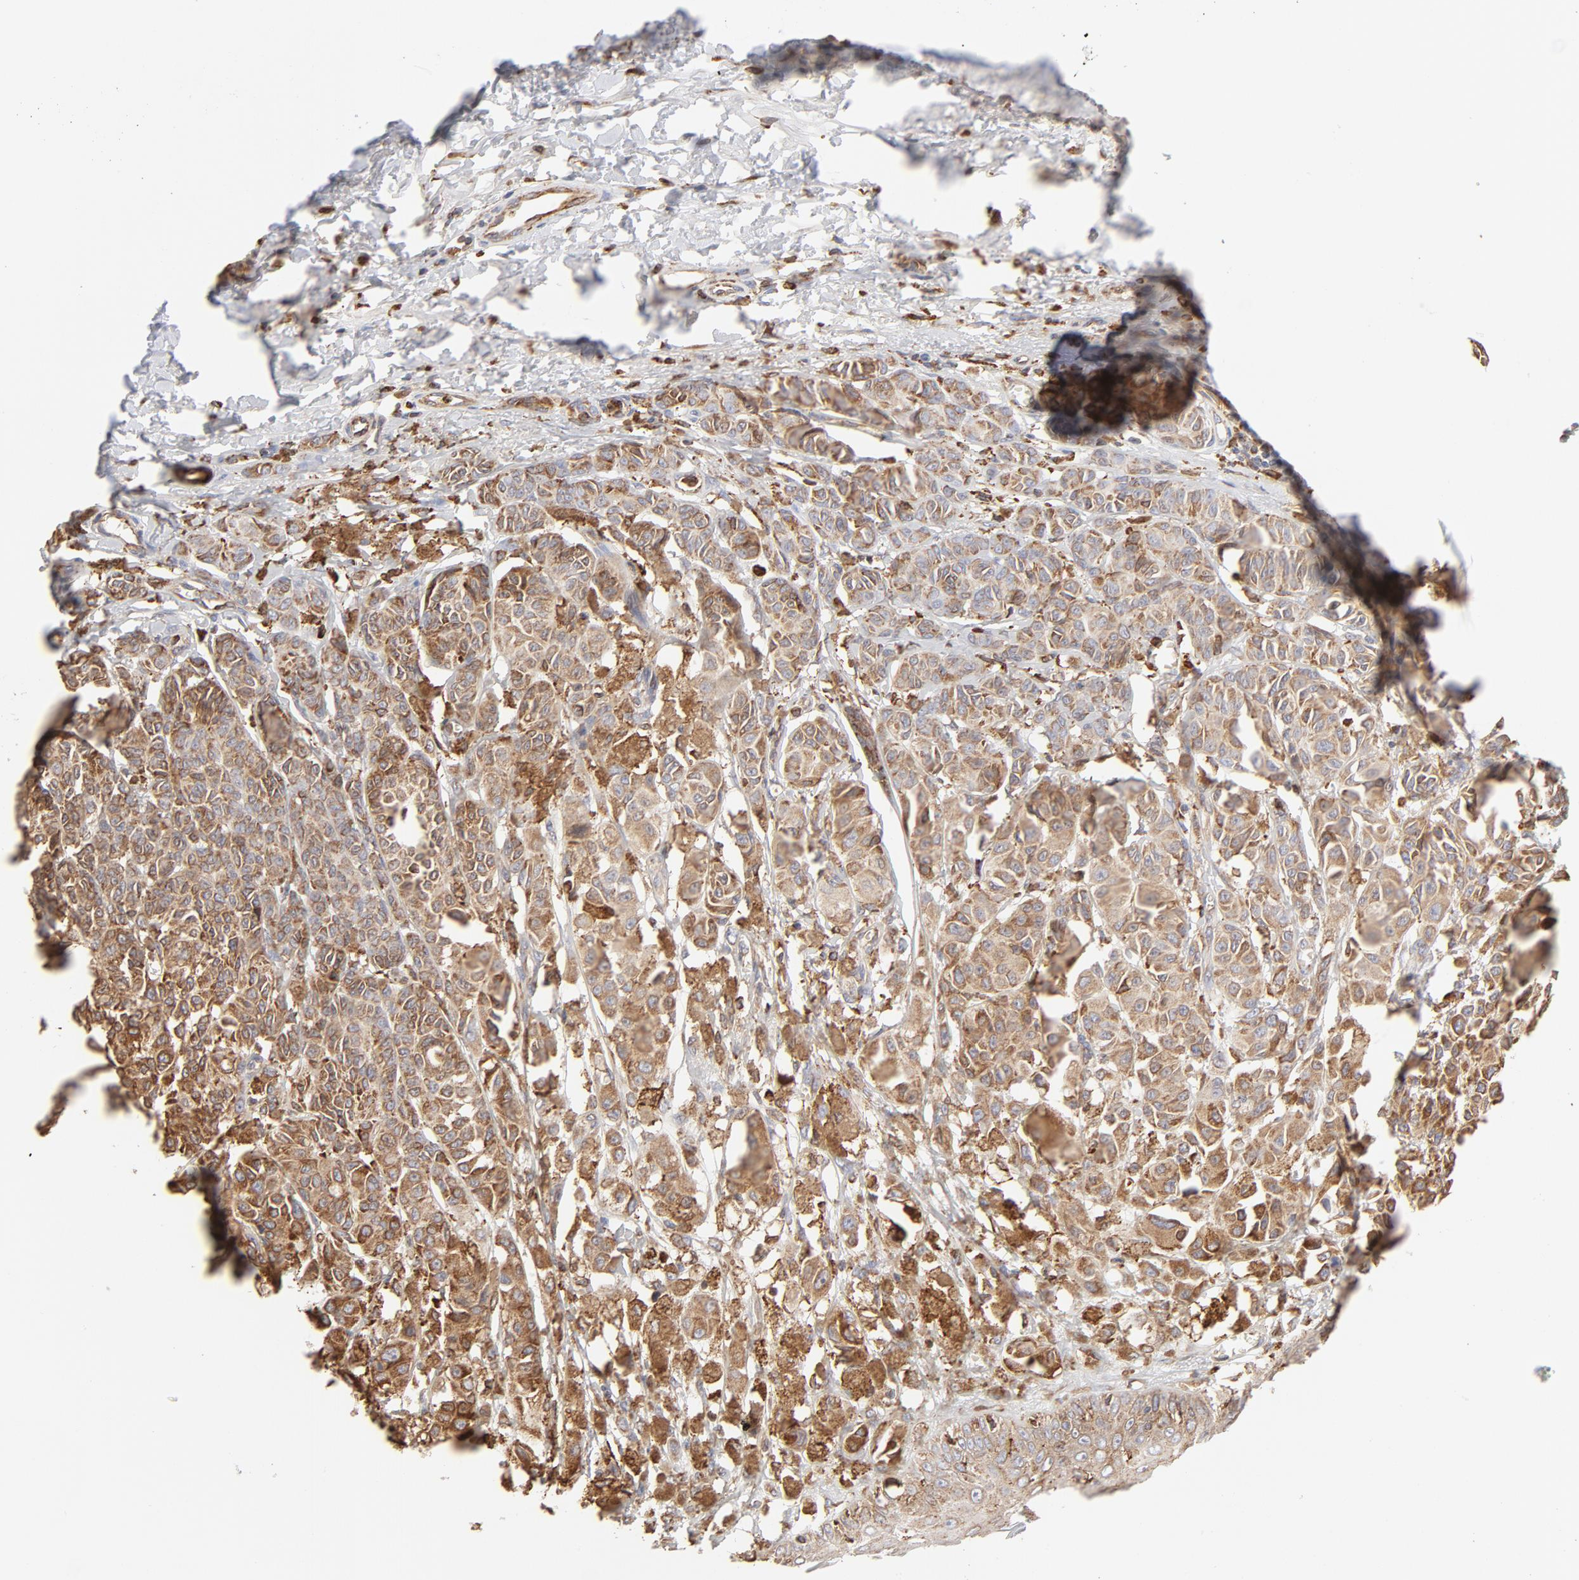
{"staining": {"intensity": "strong", "quantity": ">75%", "location": "cytoplasmic/membranous"}, "tissue": "melanoma", "cell_type": "Tumor cells", "image_type": "cancer", "snomed": [{"axis": "morphology", "description": "Malignant melanoma, NOS"}, {"axis": "topography", "description": "Skin"}], "caption": "Immunohistochemistry (IHC) histopathology image of neoplastic tissue: human melanoma stained using IHC shows high levels of strong protein expression localized specifically in the cytoplasmic/membranous of tumor cells, appearing as a cytoplasmic/membranous brown color.", "gene": "CANX", "patient": {"sex": "male", "age": 76}}